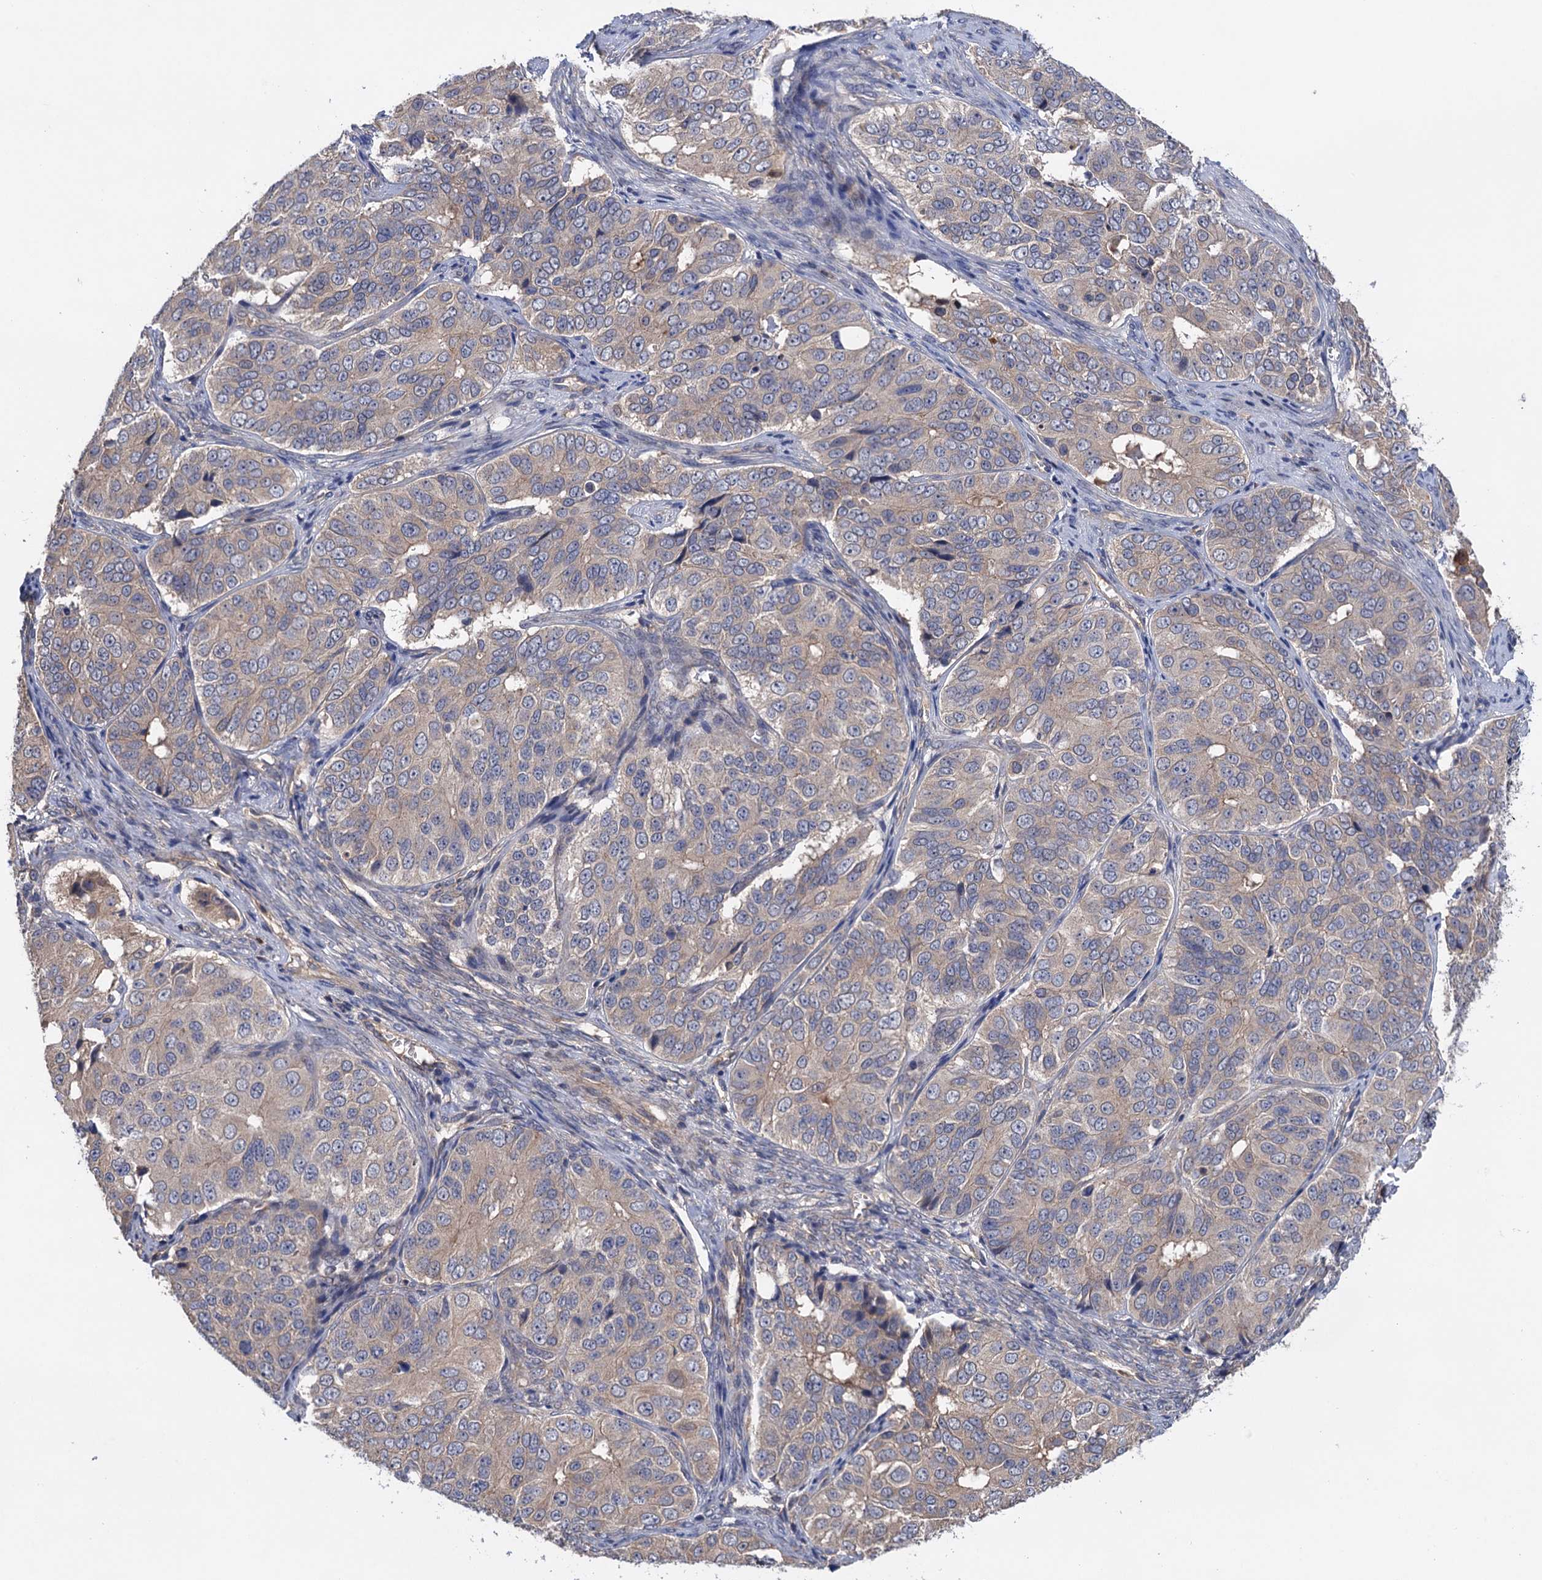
{"staining": {"intensity": "weak", "quantity": "<25%", "location": "cytoplasmic/membranous"}, "tissue": "ovarian cancer", "cell_type": "Tumor cells", "image_type": "cancer", "snomed": [{"axis": "morphology", "description": "Carcinoma, endometroid"}, {"axis": "topography", "description": "Ovary"}], "caption": "The immunohistochemistry (IHC) histopathology image has no significant expression in tumor cells of ovarian endometroid carcinoma tissue.", "gene": "DGKA", "patient": {"sex": "female", "age": 51}}